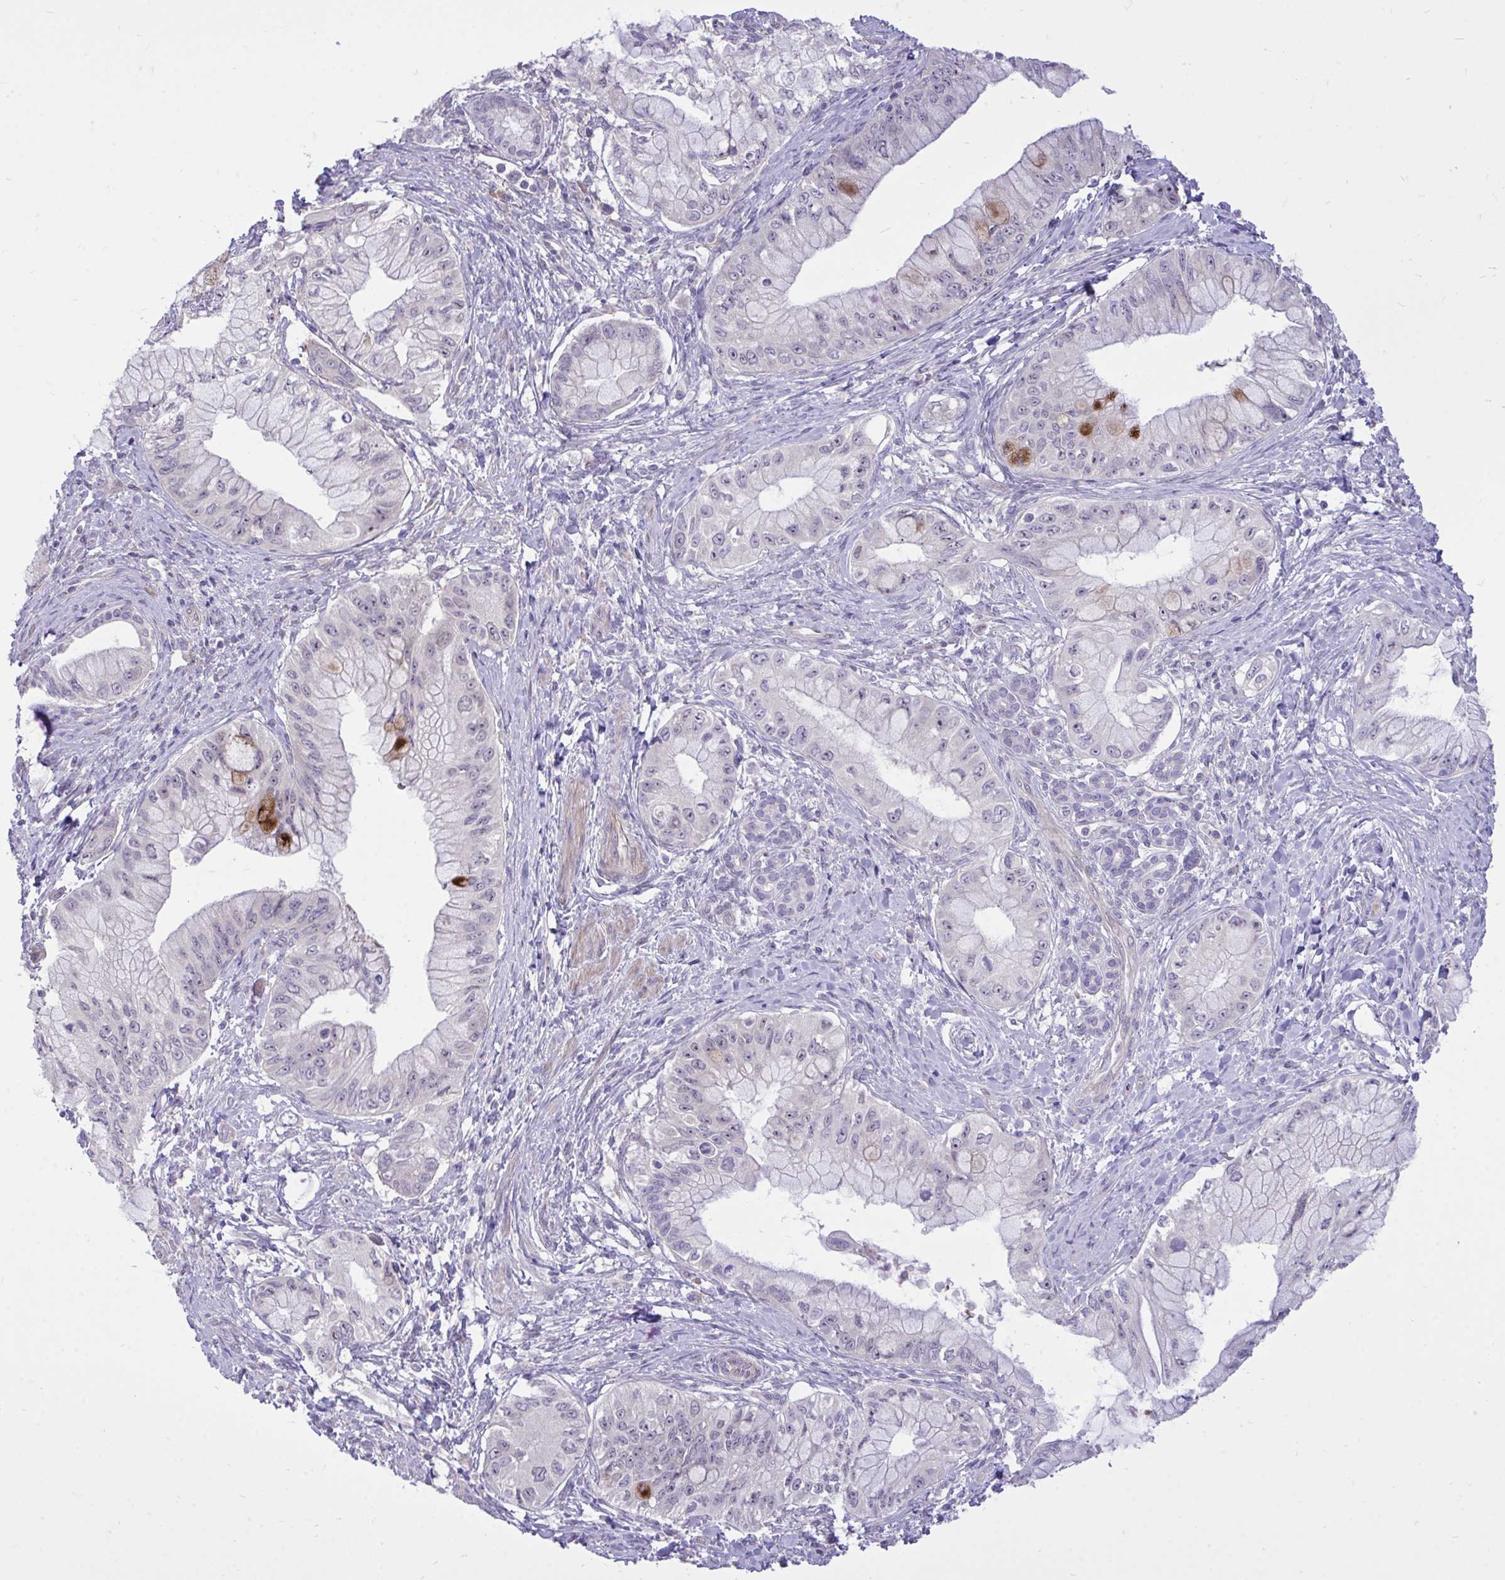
{"staining": {"intensity": "negative", "quantity": "none", "location": "none"}, "tissue": "pancreatic cancer", "cell_type": "Tumor cells", "image_type": "cancer", "snomed": [{"axis": "morphology", "description": "Adenocarcinoma, NOS"}, {"axis": "topography", "description": "Pancreas"}], "caption": "A photomicrograph of pancreatic cancer (adenocarcinoma) stained for a protein exhibits no brown staining in tumor cells.", "gene": "HMBOX1", "patient": {"sex": "male", "age": 48}}